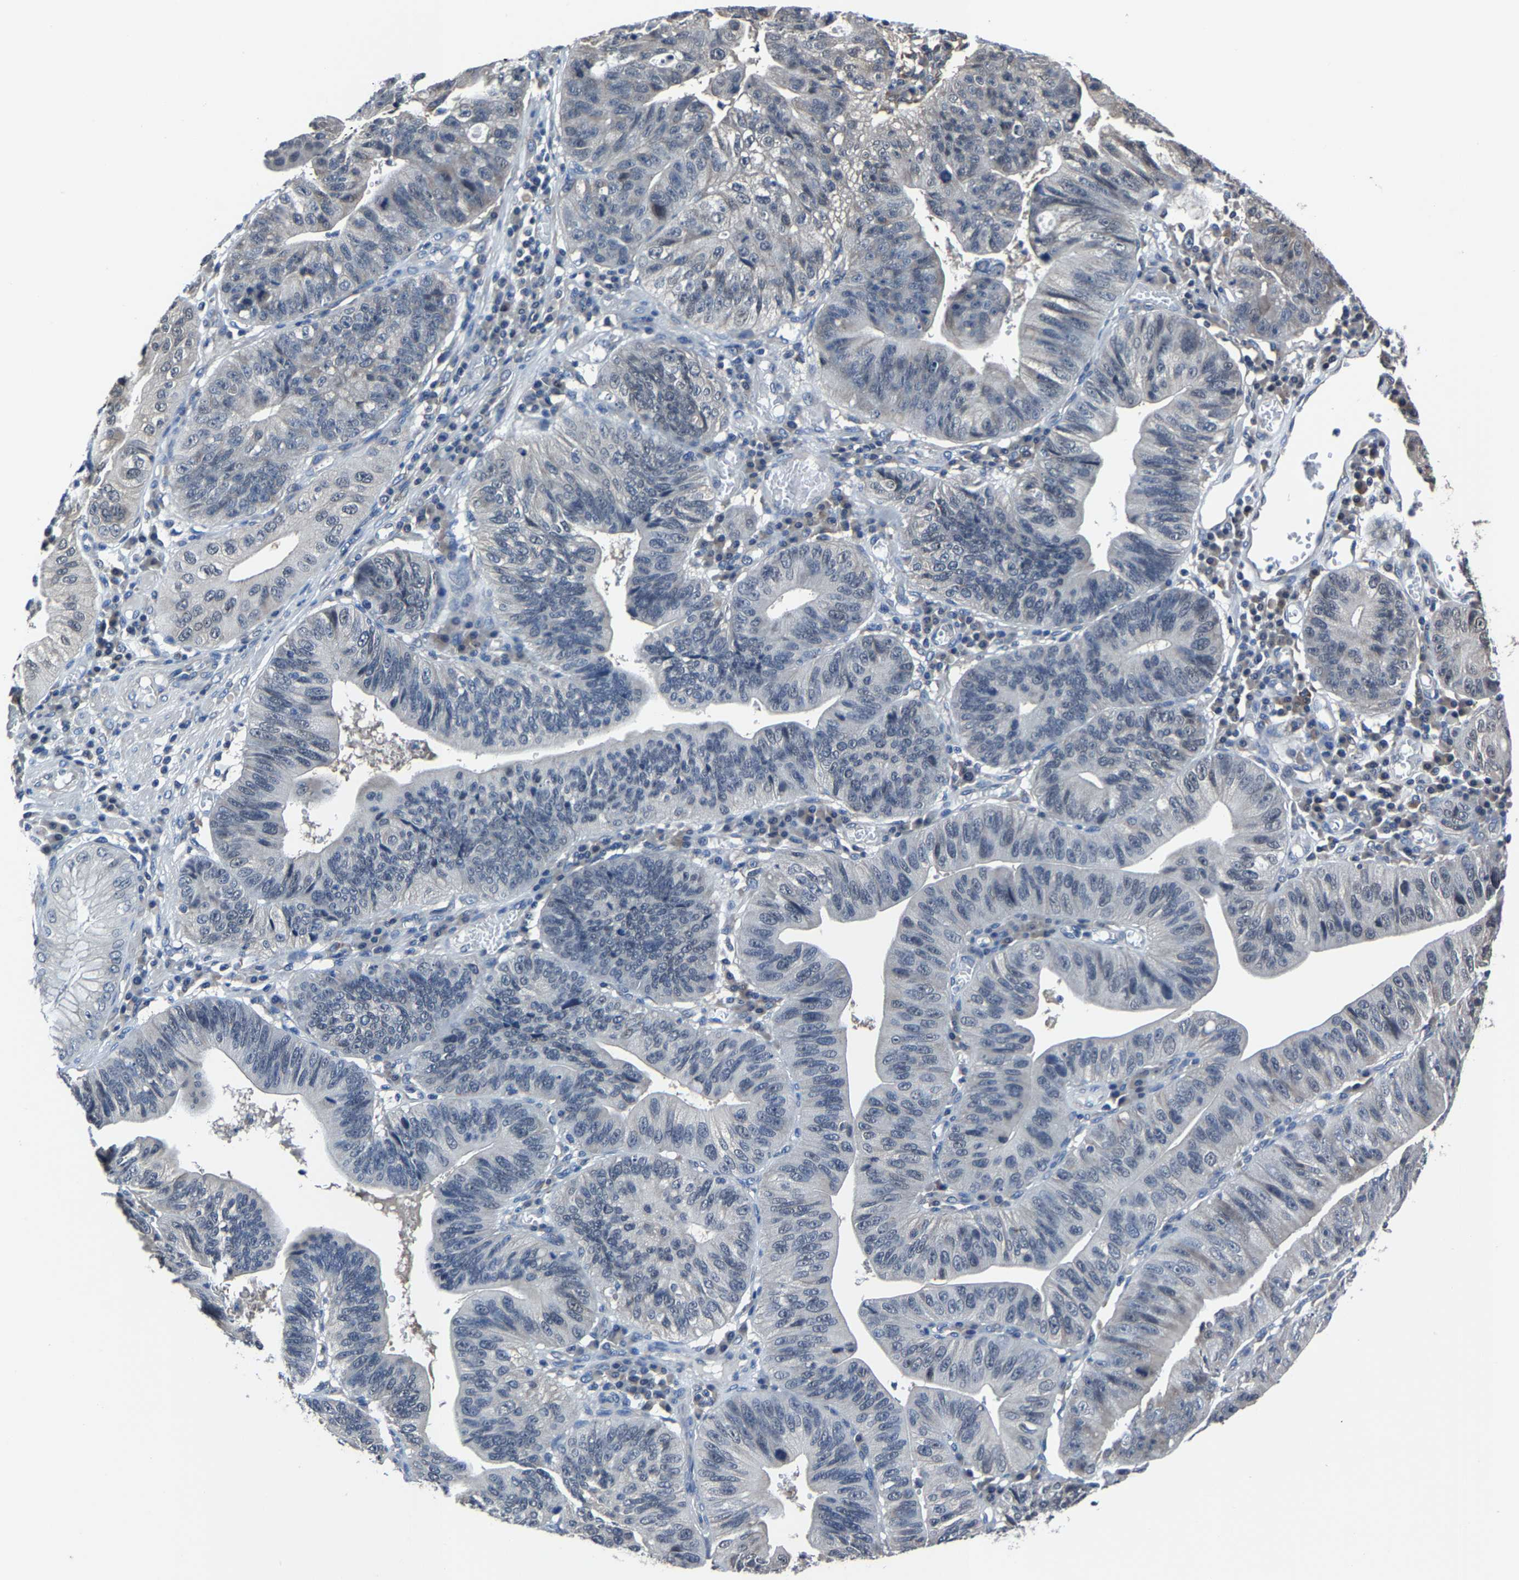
{"staining": {"intensity": "negative", "quantity": "none", "location": "none"}, "tissue": "stomach cancer", "cell_type": "Tumor cells", "image_type": "cancer", "snomed": [{"axis": "morphology", "description": "Adenocarcinoma, NOS"}, {"axis": "topography", "description": "Stomach"}], "caption": "Tumor cells show no significant protein staining in stomach cancer.", "gene": "STRBP", "patient": {"sex": "male", "age": 59}}